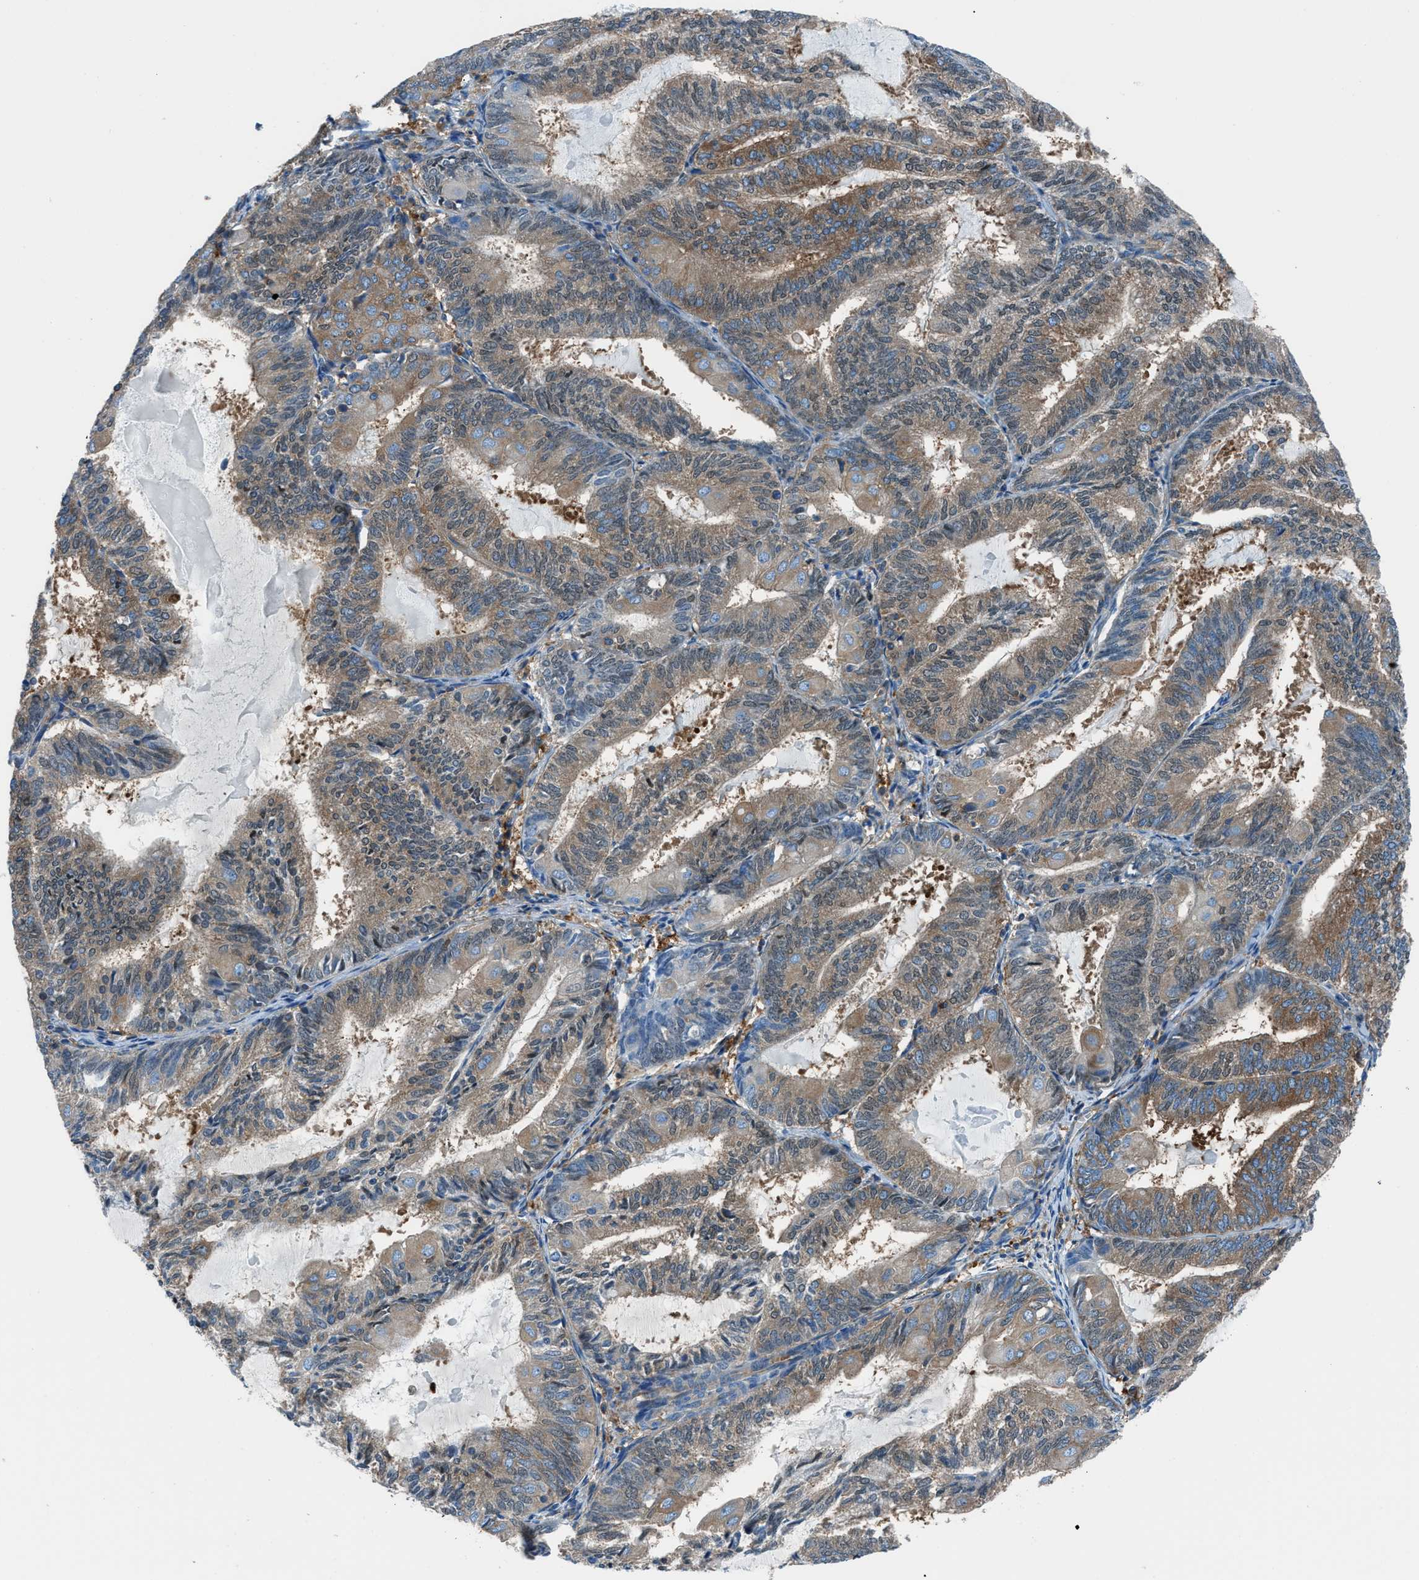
{"staining": {"intensity": "moderate", "quantity": ">75%", "location": "cytoplasmic/membranous"}, "tissue": "endometrial cancer", "cell_type": "Tumor cells", "image_type": "cancer", "snomed": [{"axis": "morphology", "description": "Adenocarcinoma, NOS"}, {"axis": "topography", "description": "Endometrium"}], "caption": "Tumor cells reveal medium levels of moderate cytoplasmic/membranous expression in about >75% of cells in endometrial cancer. Using DAB (3,3'-diaminobenzidine) (brown) and hematoxylin (blue) stains, captured at high magnification using brightfield microscopy.", "gene": "SARS1", "patient": {"sex": "female", "age": 81}}